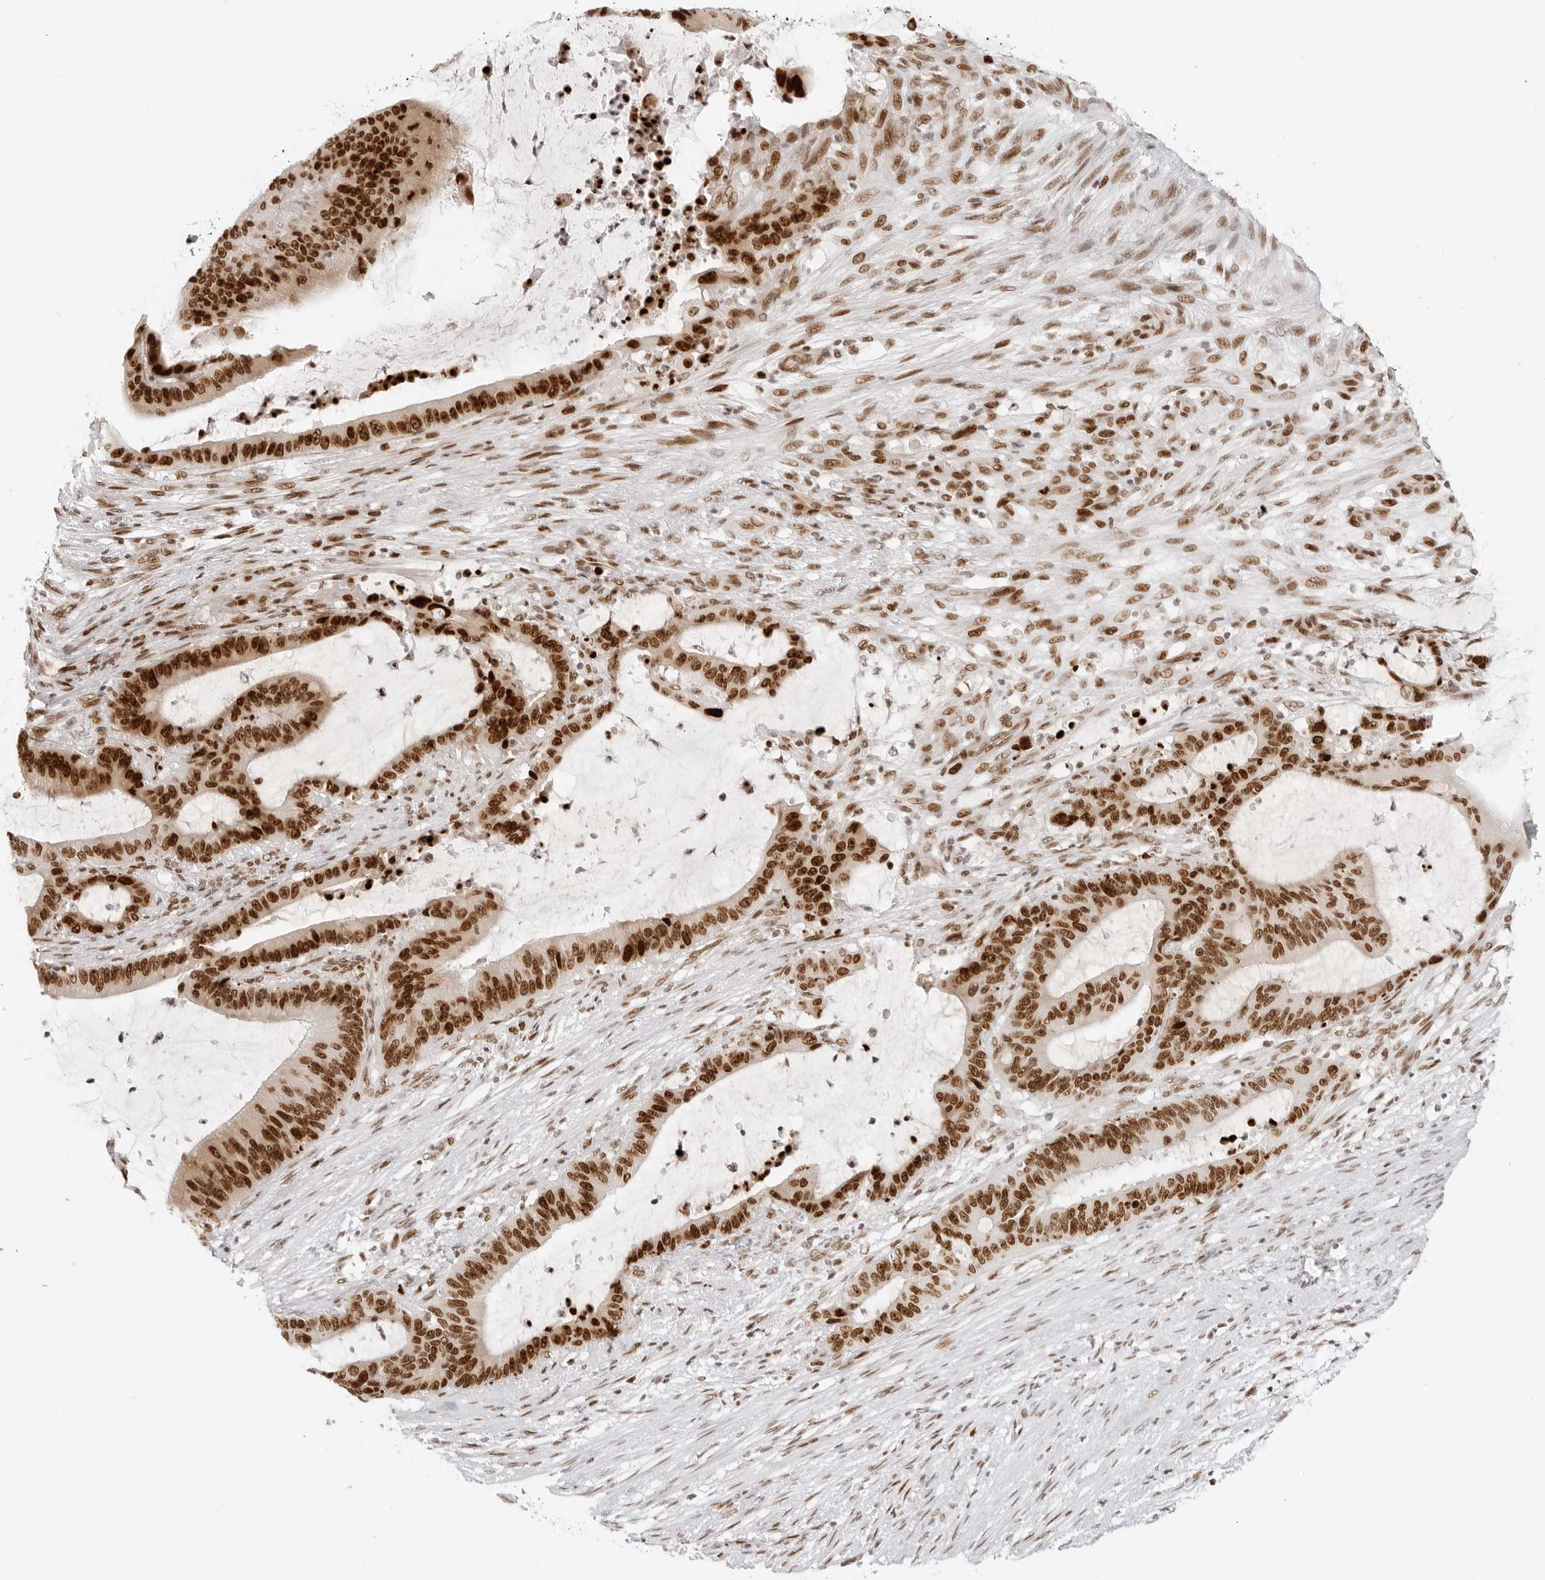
{"staining": {"intensity": "strong", "quantity": ">75%", "location": "nuclear"}, "tissue": "liver cancer", "cell_type": "Tumor cells", "image_type": "cancer", "snomed": [{"axis": "morphology", "description": "Cholangiocarcinoma"}, {"axis": "topography", "description": "Liver"}], "caption": "There is high levels of strong nuclear staining in tumor cells of liver cholangiocarcinoma, as demonstrated by immunohistochemical staining (brown color).", "gene": "RCC1", "patient": {"sex": "female", "age": 73}}